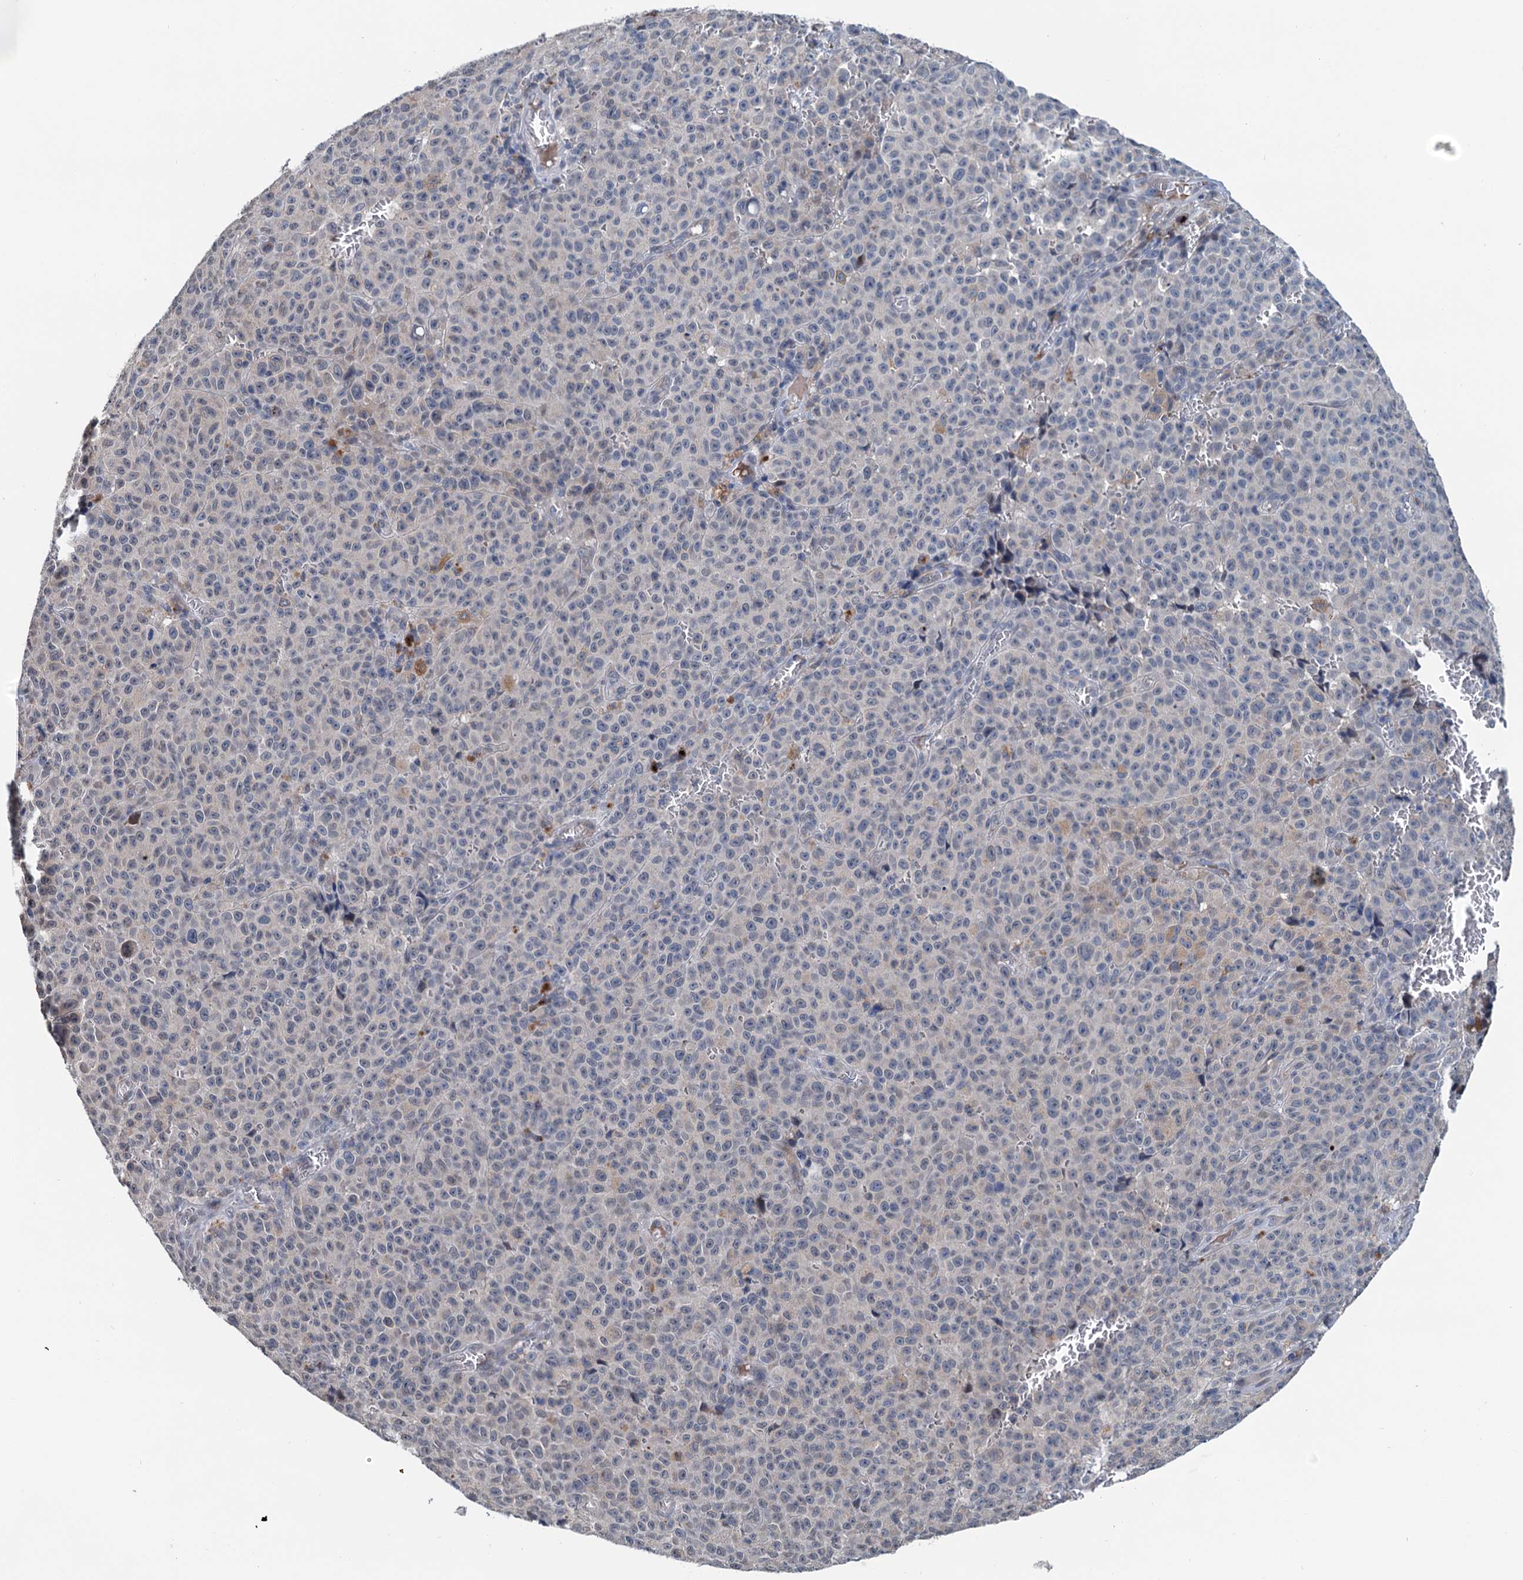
{"staining": {"intensity": "weak", "quantity": "<25%", "location": "cytoplasmic/membranous"}, "tissue": "melanoma", "cell_type": "Tumor cells", "image_type": "cancer", "snomed": [{"axis": "morphology", "description": "Malignant melanoma, NOS"}, {"axis": "topography", "description": "Skin"}], "caption": "DAB immunohistochemical staining of melanoma shows no significant staining in tumor cells.", "gene": "SHLD1", "patient": {"sex": "female", "age": 82}}